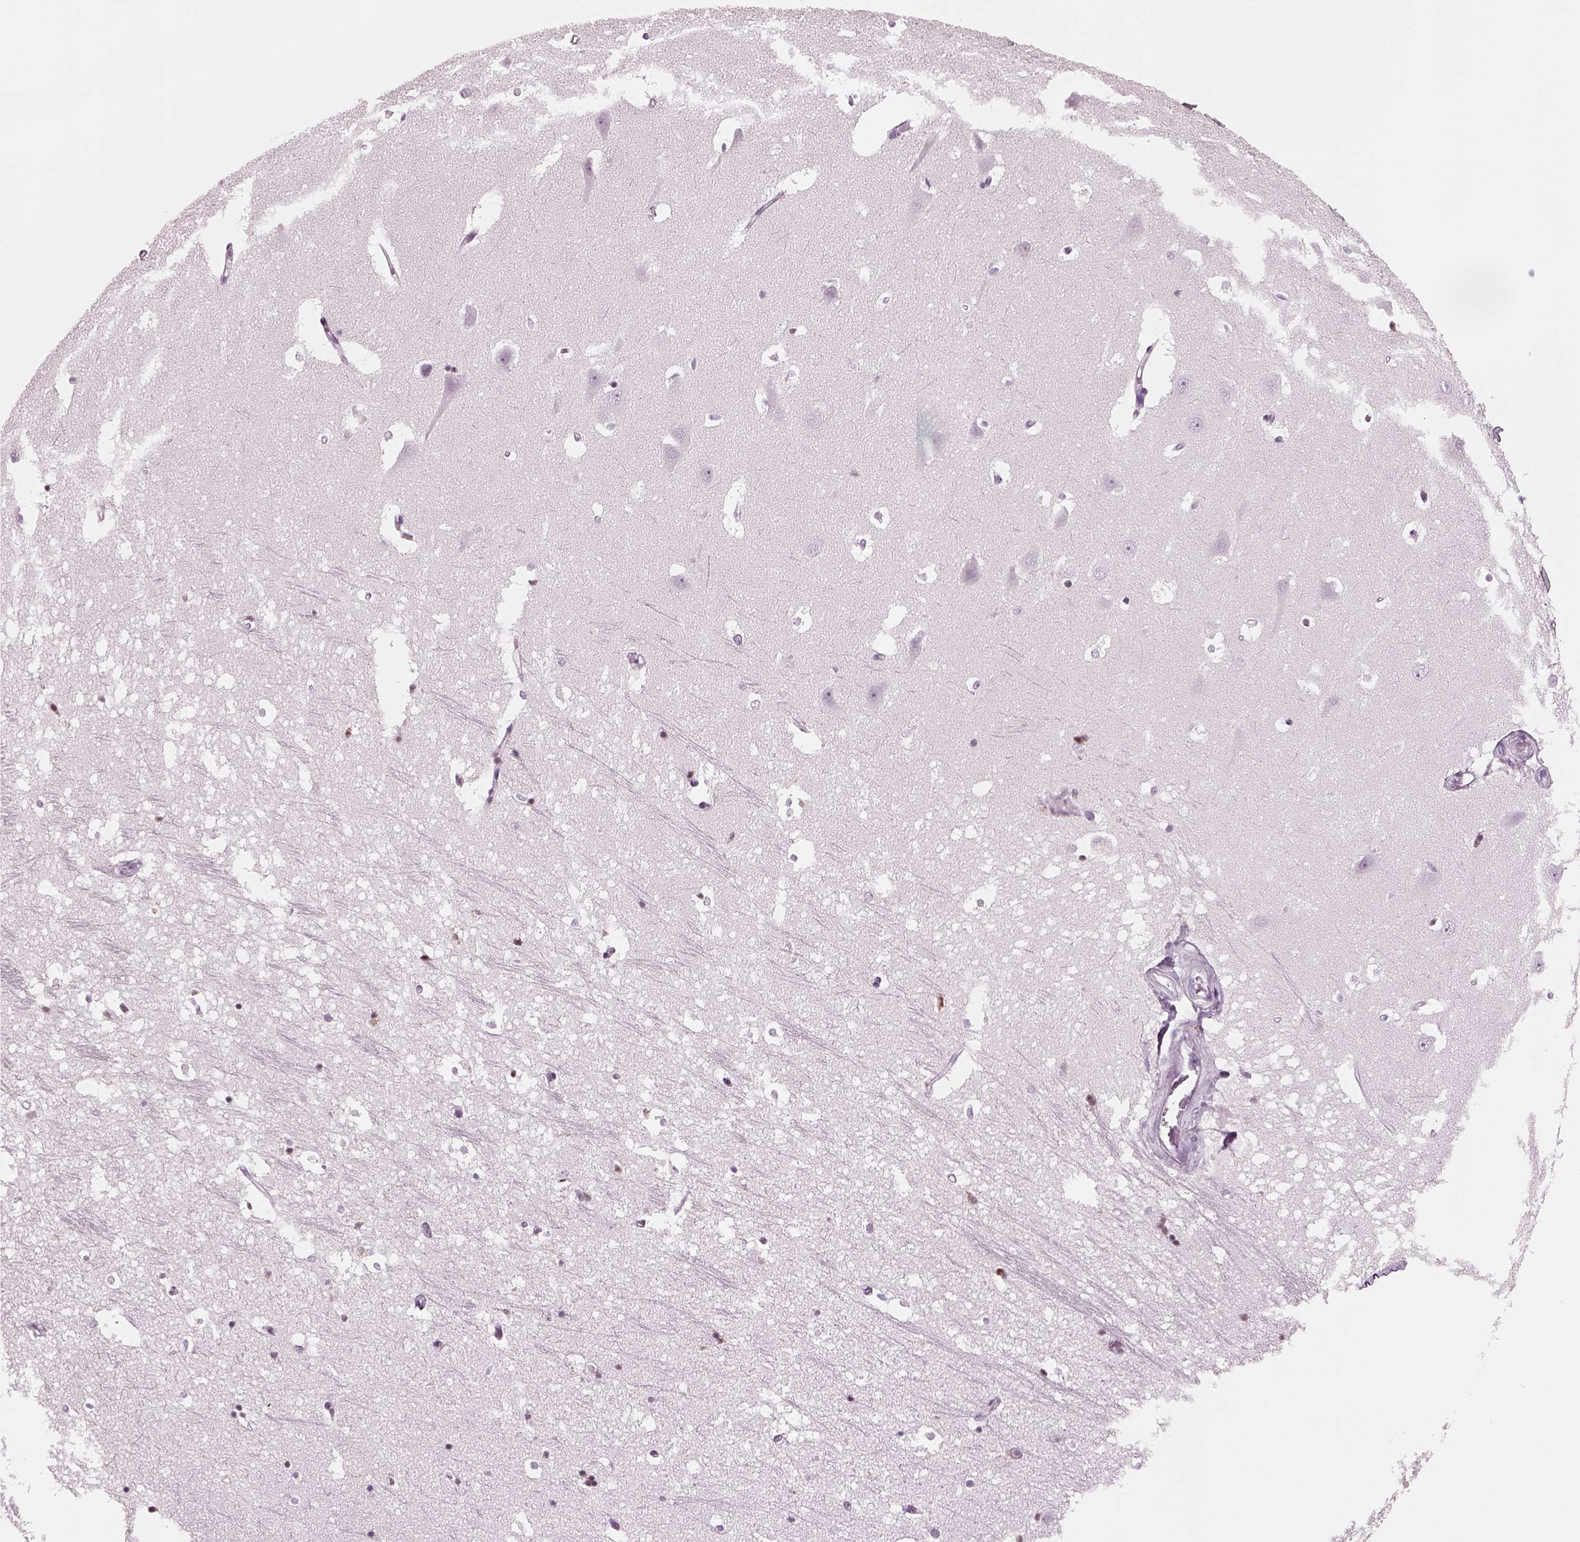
{"staining": {"intensity": "negative", "quantity": "none", "location": "none"}, "tissue": "hippocampus", "cell_type": "Glial cells", "image_type": "normal", "snomed": [{"axis": "morphology", "description": "Normal tissue, NOS"}, {"axis": "topography", "description": "Hippocampus"}], "caption": "IHC micrograph of normal hippocampus: human hippocampus stained with DAB displays no significant protein positivity in glial cells.", "gene": "PRR9", "patient": {"sex": "male", "age": 44}}